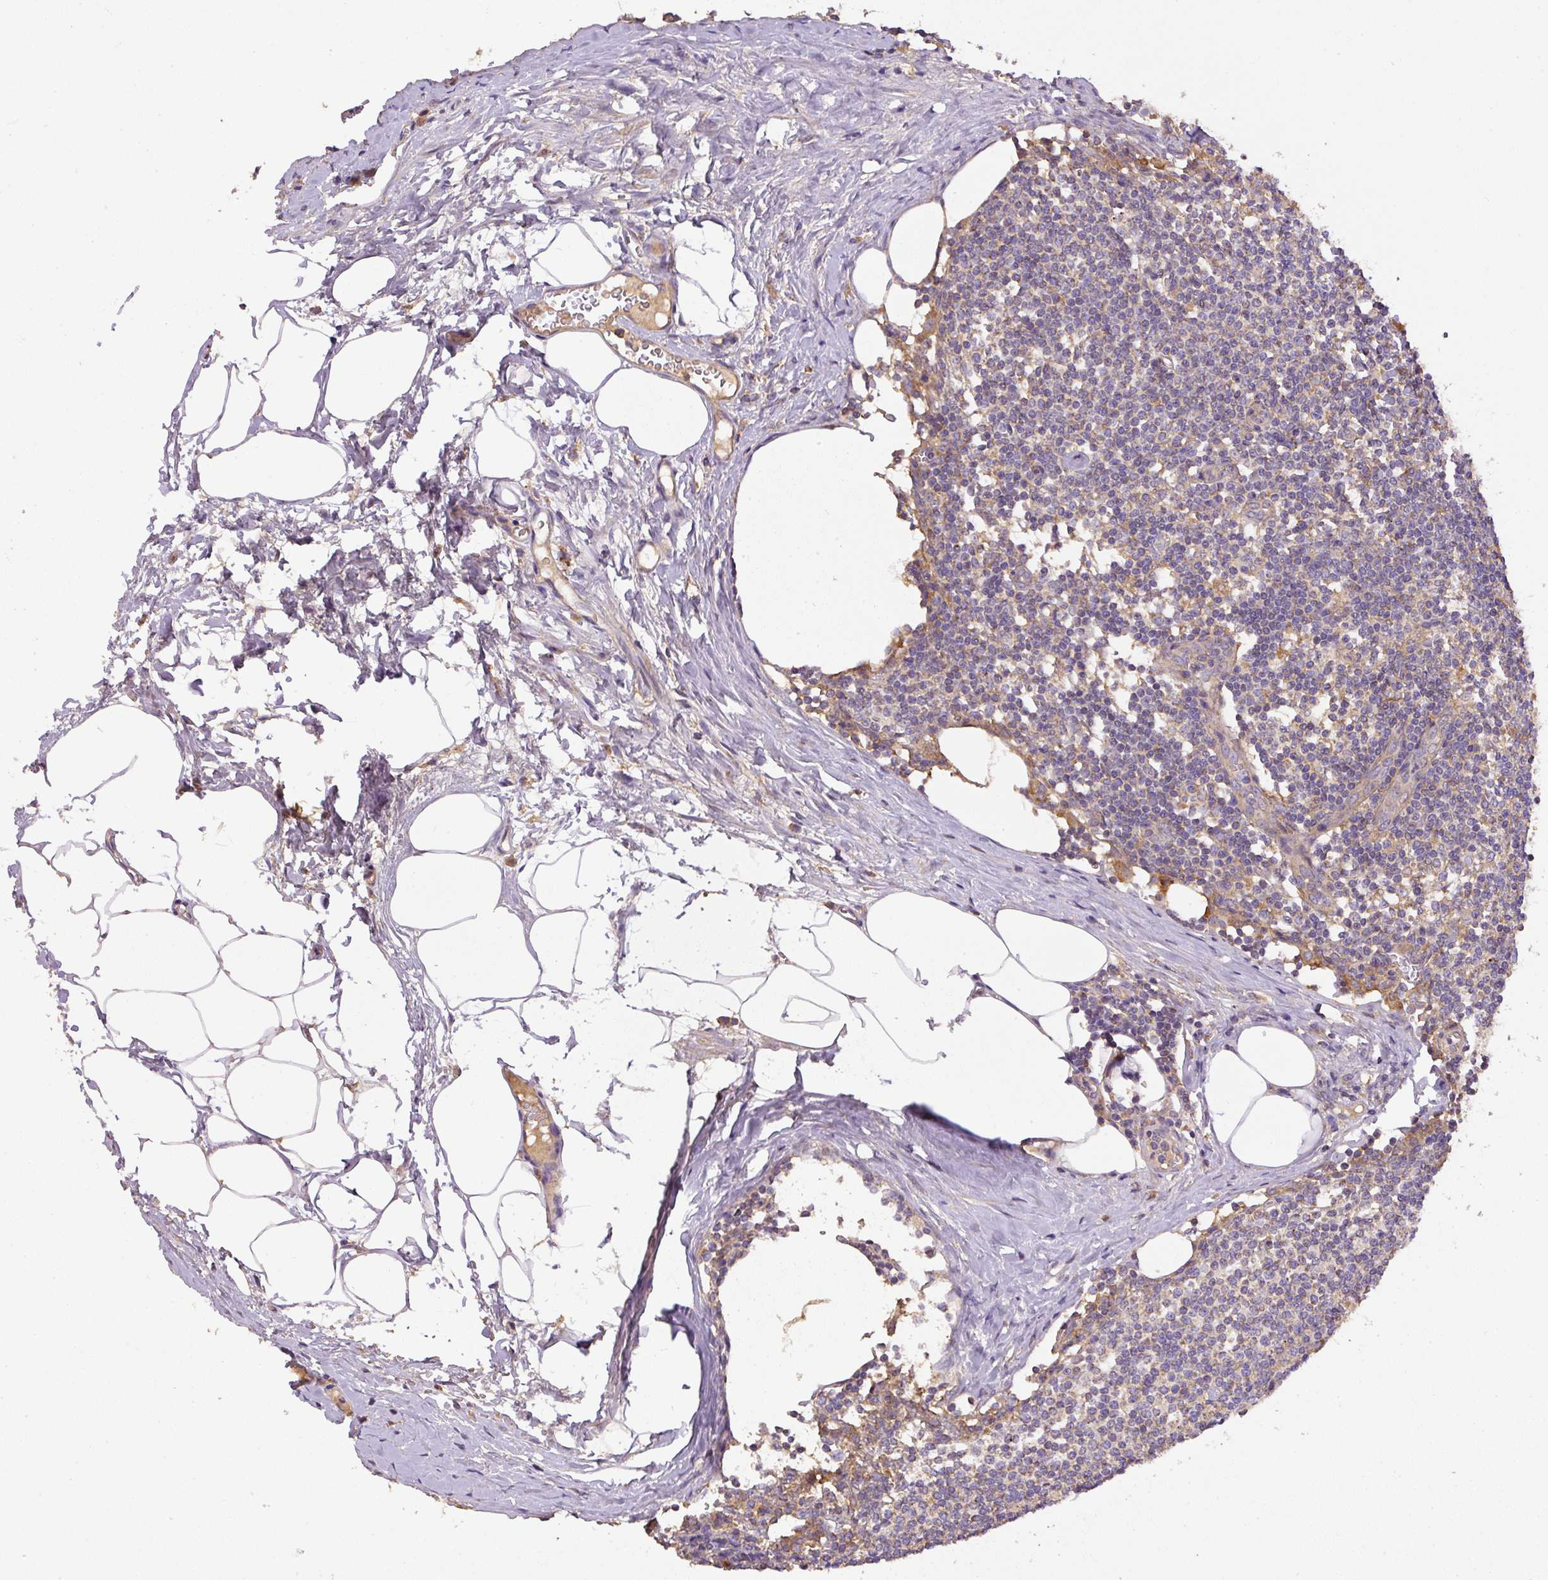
{"staining": {"intensity": "moderate", "quantity": "<25%", "location": "cytoplasmic/membranous"}, "tissue": "lymph node", "cell_type": "Germinal center cells", "image_type": "normal", "snomed": [{"axis": "morphology", "description": "Normal tissue, NOS"}, {"axis": "topography", "description": "Lymph node"}], "caption": "Immunohistochemical staining of unremarkable lymph node displays low levels of moderate cytoplasmic/membranous staining in approximately <25% of germinal center cells. The staining was performed using DAB (3,3'-diaminobenzidine) to visualize the protein expression in brown, while the nuclei were stained in blue with hematoxylin (Magnification: 20x).", "gene": "DAPK1", "patient": {"sex": "female", "age": 59}}